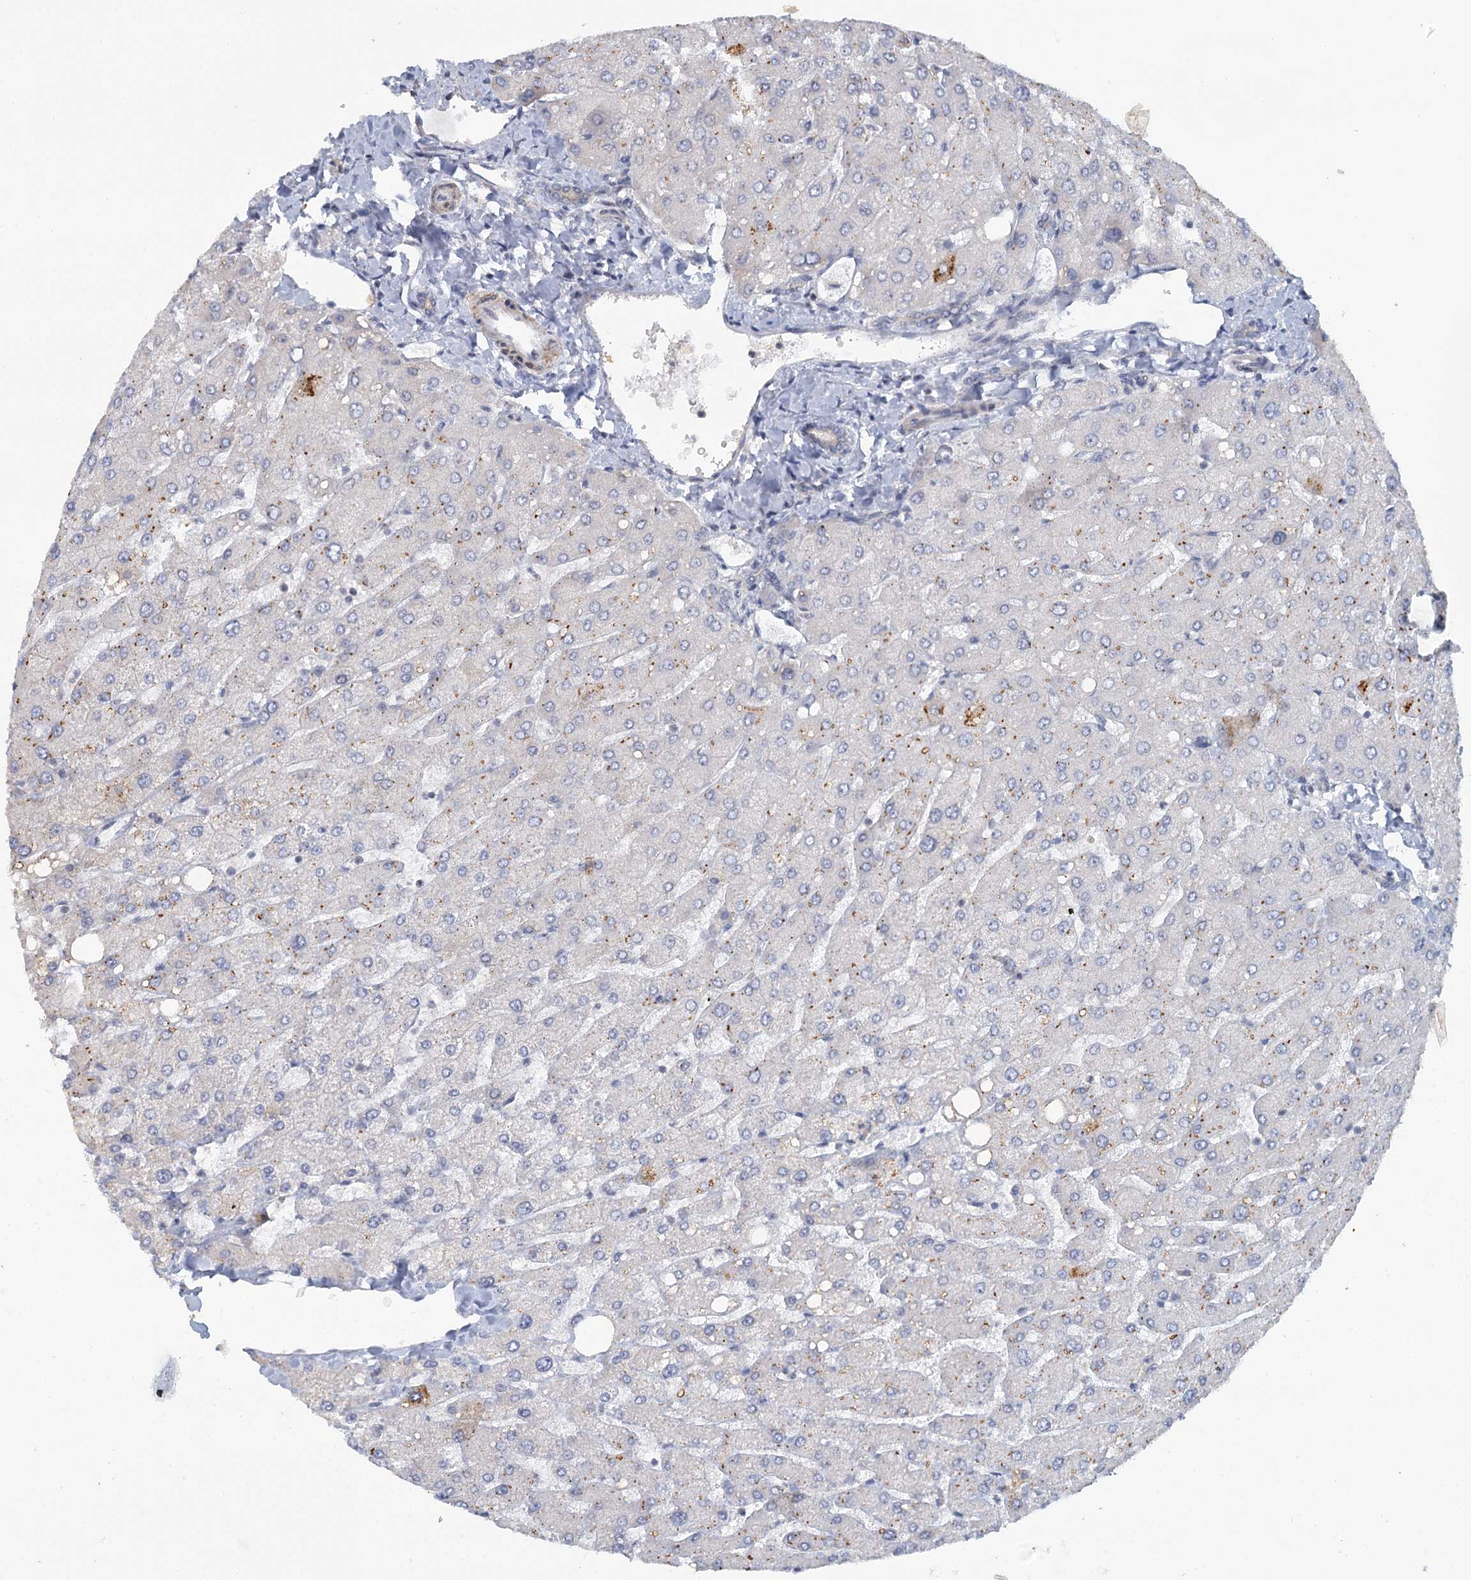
{"staining": {"intensity": "weak", "quantity": "<25%", "location": "cytoplasmic/membranous"}, "tissue": "liver", "cell_type": "Cholangiocytes", "image_type": "normal", "snomed": [{"axis": "morphology", "description": "Normal tissue, NOS"}, {"axis": "topography", "description": "Liver"}], "caption": "Immunohistochemistry of unremarkable human liver exhibits no expression in cholangiocytes. (Stains: DAB immunohistochemistry (IHC) with hematoxylin counter stain, Microscopy: brightfield microscopy at high magnification).", "gene": "GPATCH11", "patient": {"sex": "male", "age": 55}}